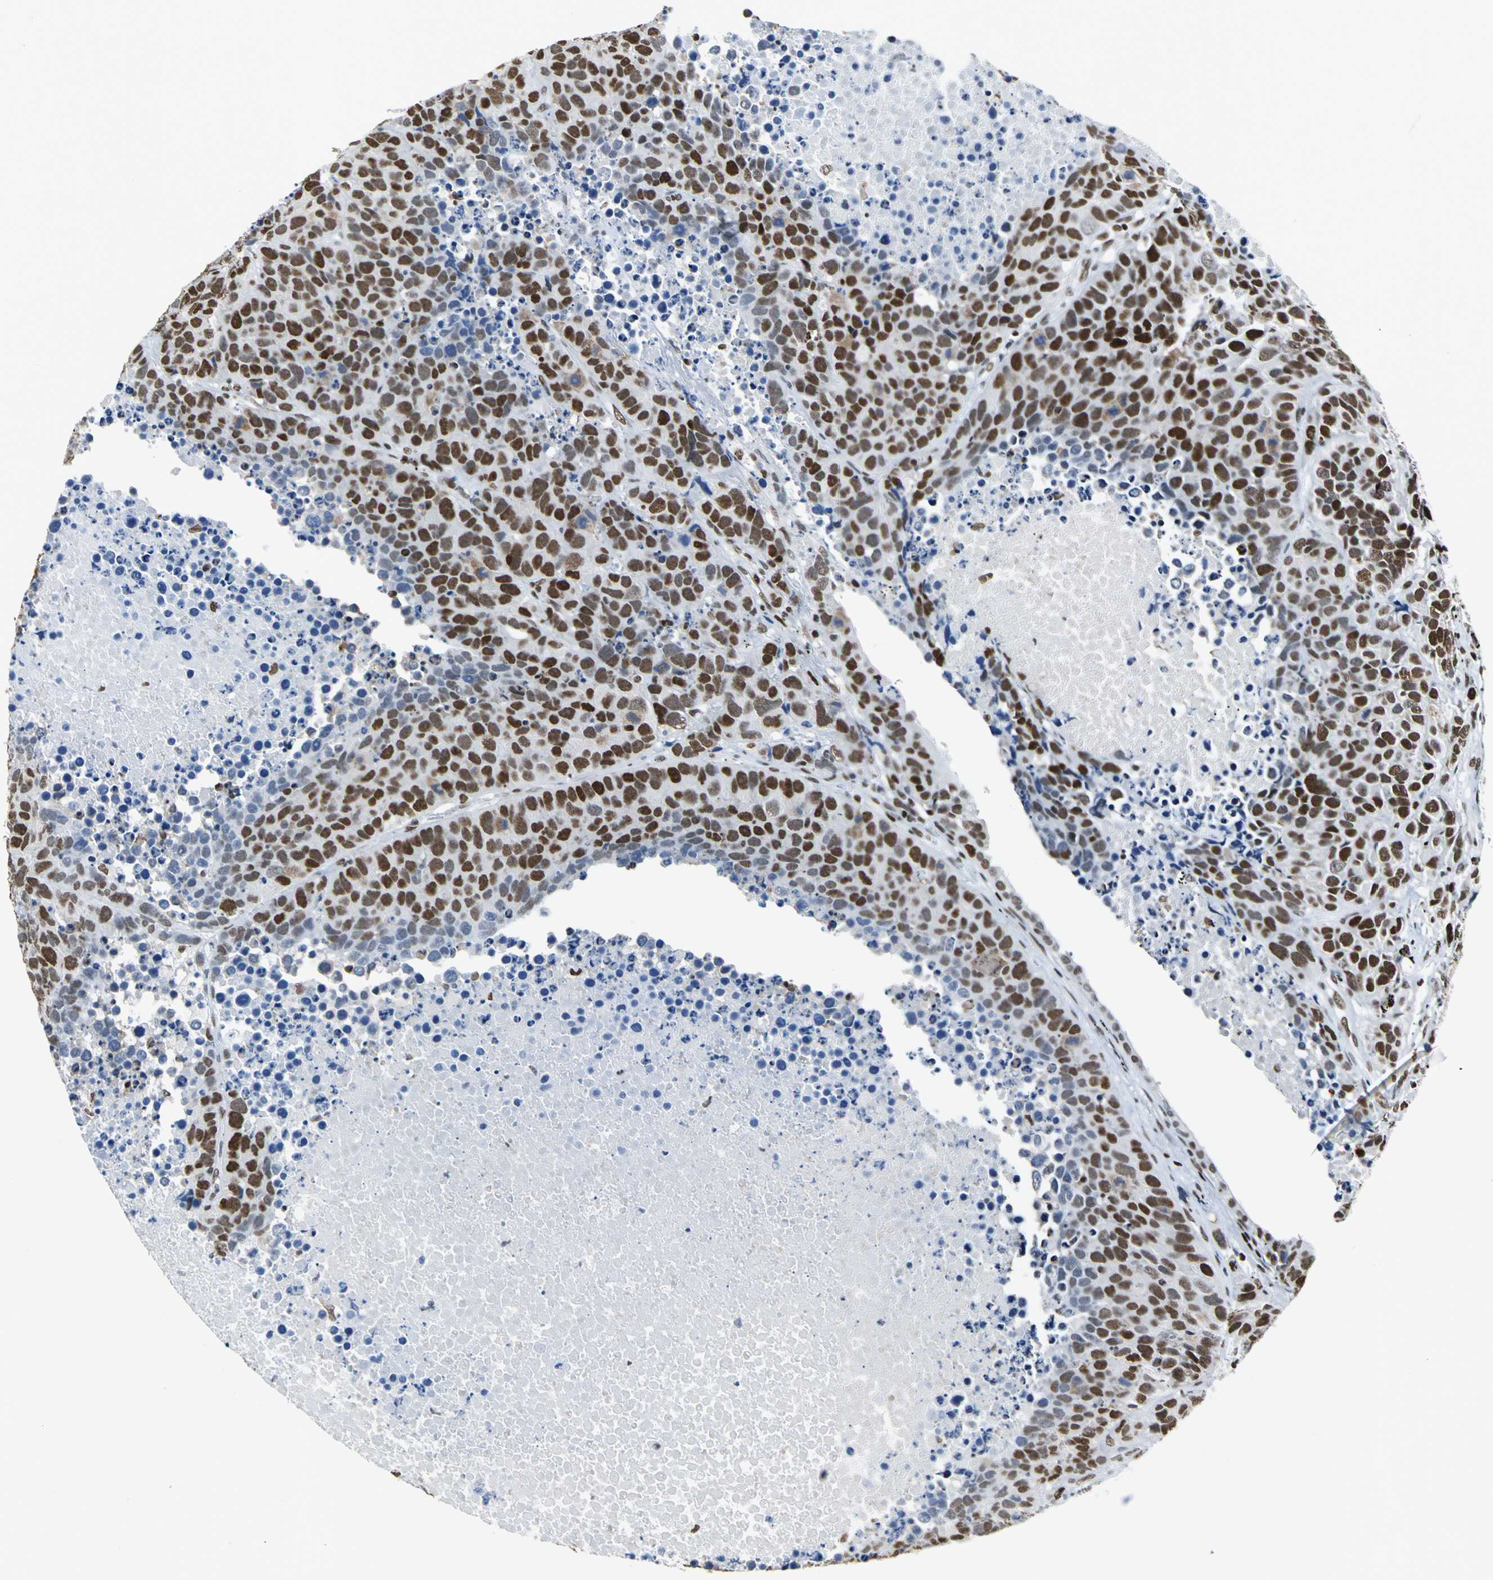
{"staining": {"intensity": "strong", "quantity": ">75%", "location": "nuclear"}, "tissue": "carcinoid", "cell_type": "Tumor cells", "image_type": "cancer", "snomed": [{"axis": "morphology", "description": "Carcinoid, malignant, NOS"}, {"axis": "topography", "description": "Lung"}], "caption": "Protein analysis of carcinoid tissue demonstrates strong nuclear staining in approximately >75% of tumor cells.", "gene": "HNRNPD", "patient": {"sex": "male", "age": 60}}